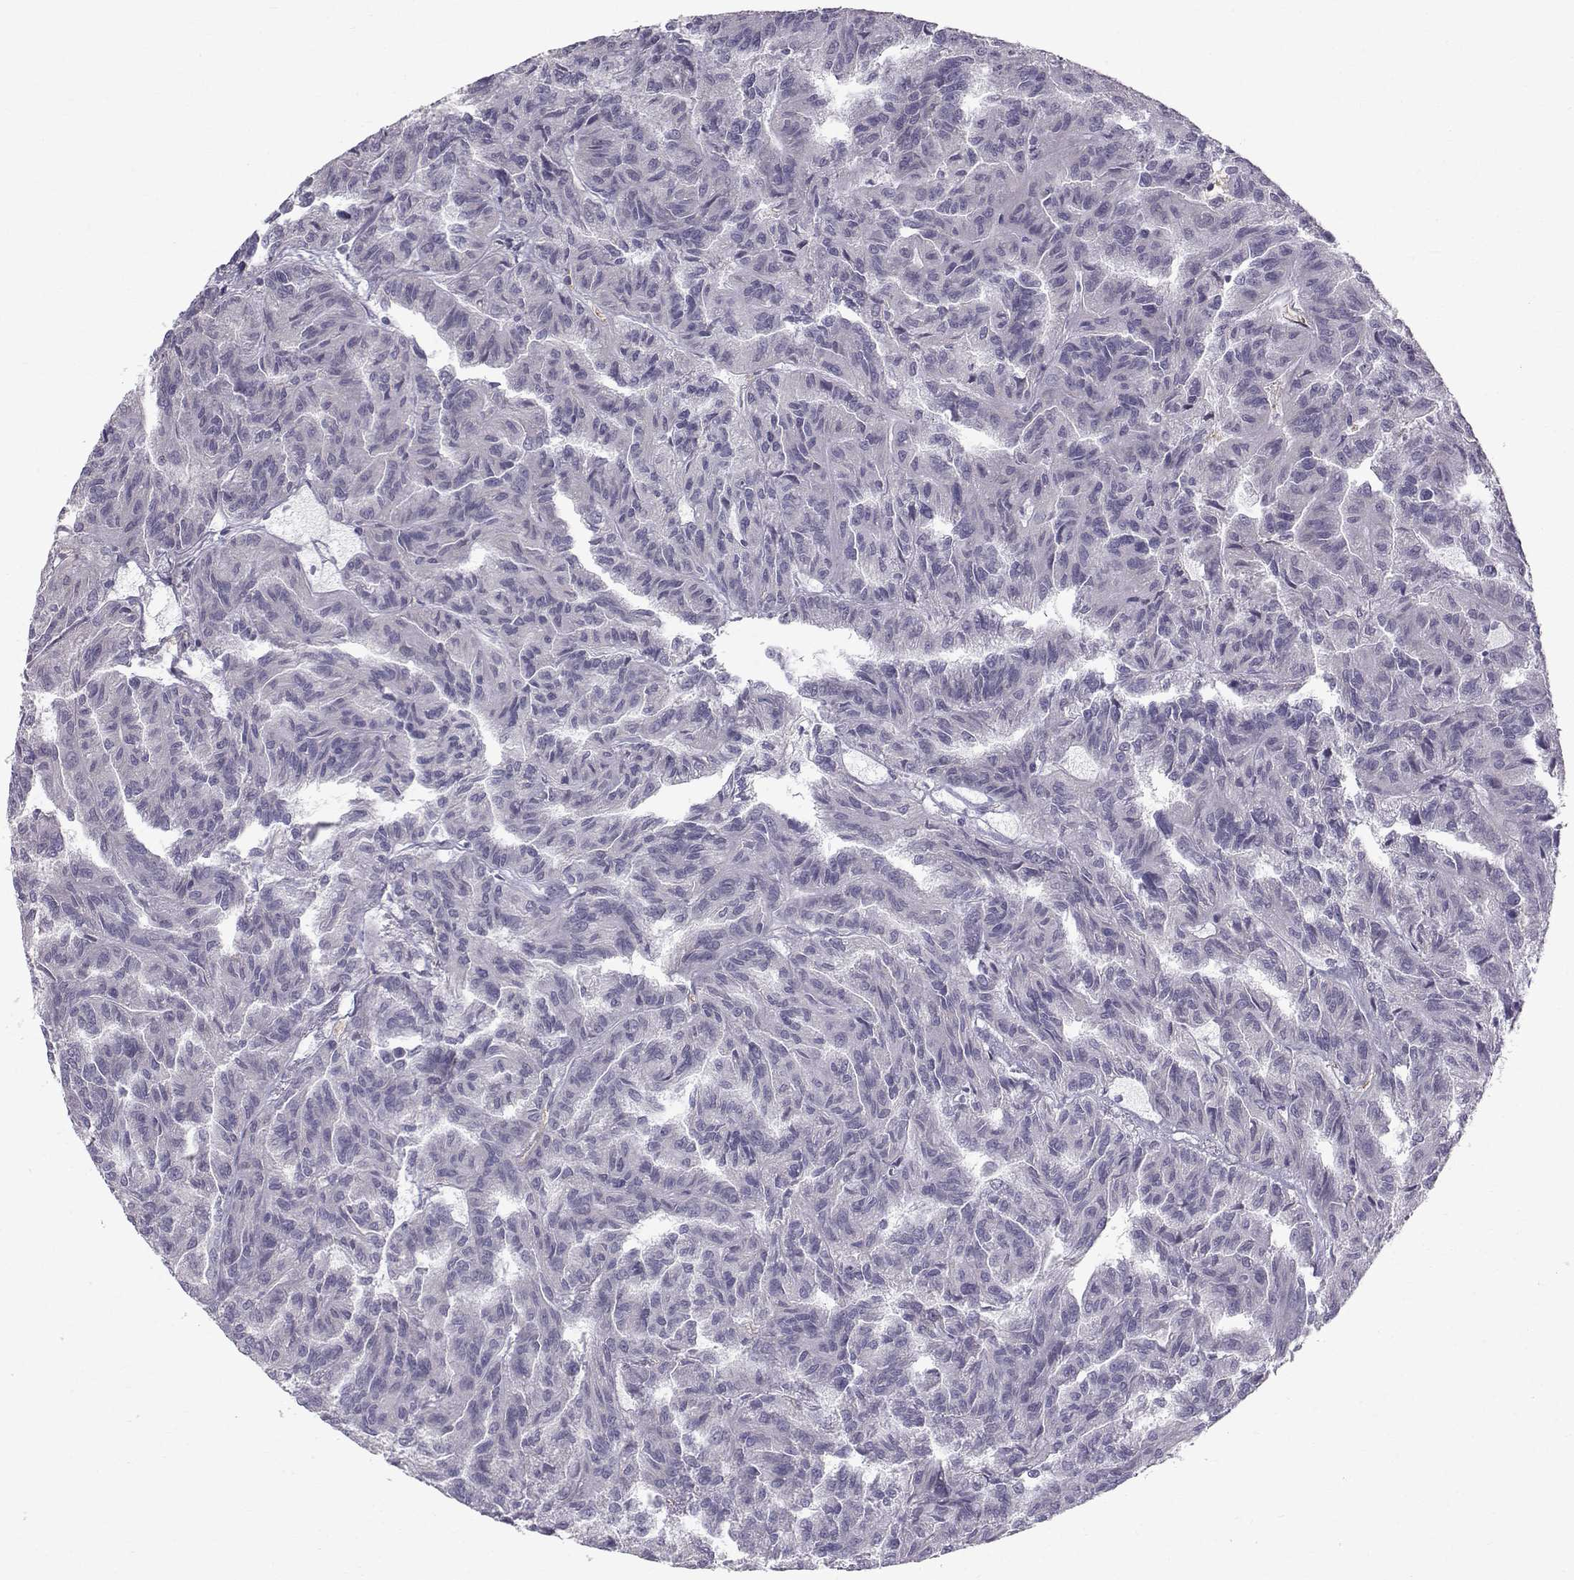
{"staining": {"intensity": "negative", "quantity": "none", "location": "none"}, "tissue": "renal cancer", "cell_type": "Tumor cells", "image_type": "cancer", "snomed": [{"axis": "morphology", "description": "Adenocarcinoma, NOS"}, {"axis": "topography", "description": "Kidney"}], "caption": "The immunohistochemistry histopathology image has no significant staining in tumor cells of renal cancer tissue. The staining is performed using DAB brown chromogen with nuclei counter-stained in using hematoxylin.", "gene": "QPCT", "patient": {"sex": "male", "age": 79}}